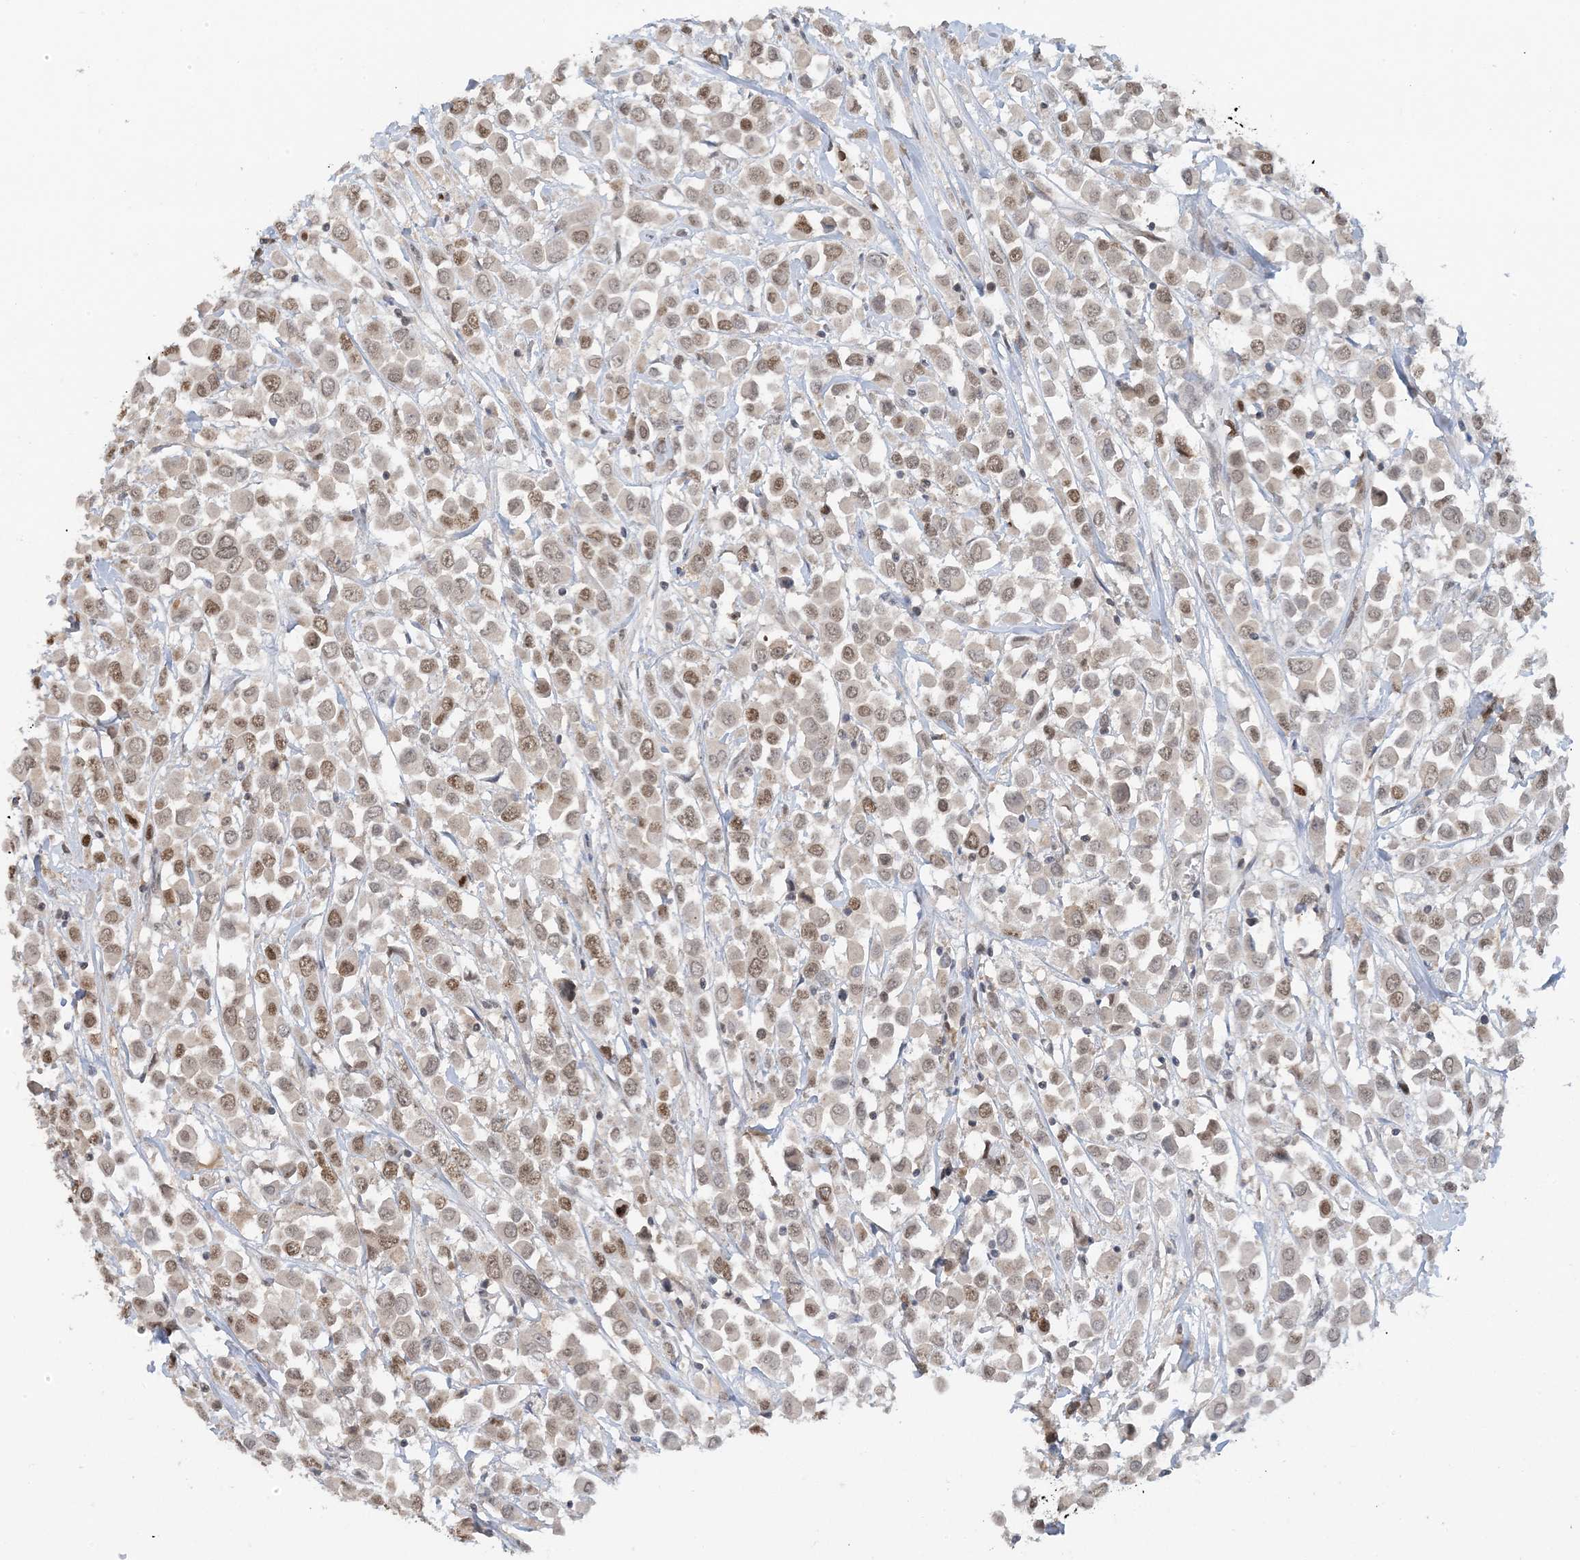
{"staining": {"intensity": "moderate", "quantity": ">75%", "location": "nuclear"}, "tissue": "breast cancer", "cell_type": "Tumor cells", "image_type": "cancer", "snomed": [{"axis": "morphology", "description": "Duct carcinoma"}, {"axis": "topography", "description": "Breast"}], "caption": "Invasive ductal carcinoma (breast) tissue displays moderate nuclear expression in about >75% of tumor cells, visualized by immunohistochemistry.", "gene": "ACYP2", "patient": {"sex": "female", "age": 61}}